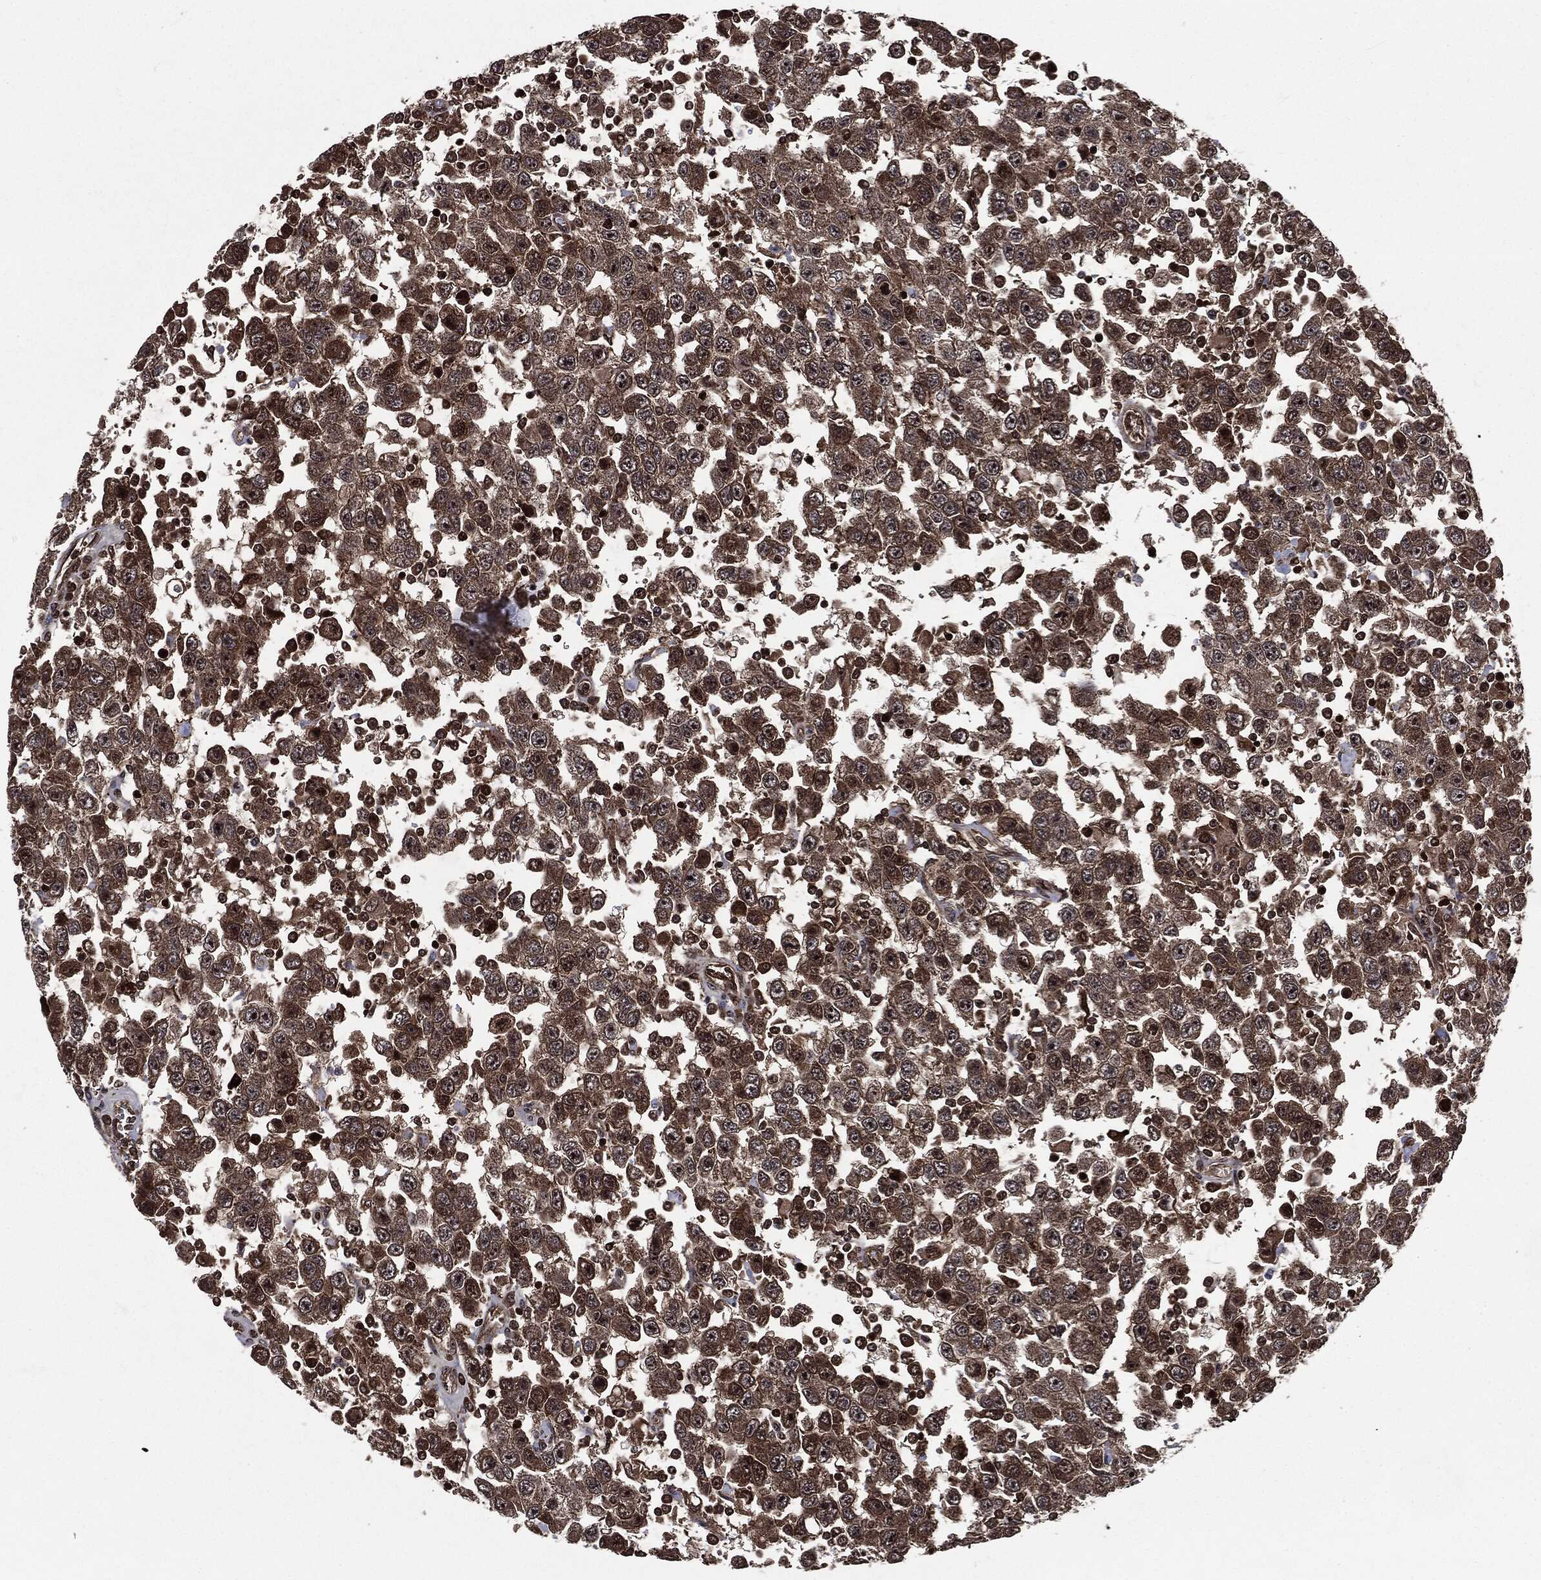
{"staining": {"intensity": "strong", "quantity": ">75%", "location": "cytoplasmic/membranous,nuclear"}, "tissue": "testis cancer", "cell_type": "Tumor cells", "image_type": "cancer", "snomed": [{"axis": "morphology", "description": "Seminoma, NOS"}, {"axis": "topography", "description": "Testis"}], "caption": "An immunohistochemistry (IHC) micrograph of neoplastic tissue is shown. Protein staining in brown labels strong cytoplasmic/membranous and nuclear positivity in testis cancer (seminoma) within tumor cells.", "gene": "CARD6", "patient": {"sex": "male", "age": 41}}